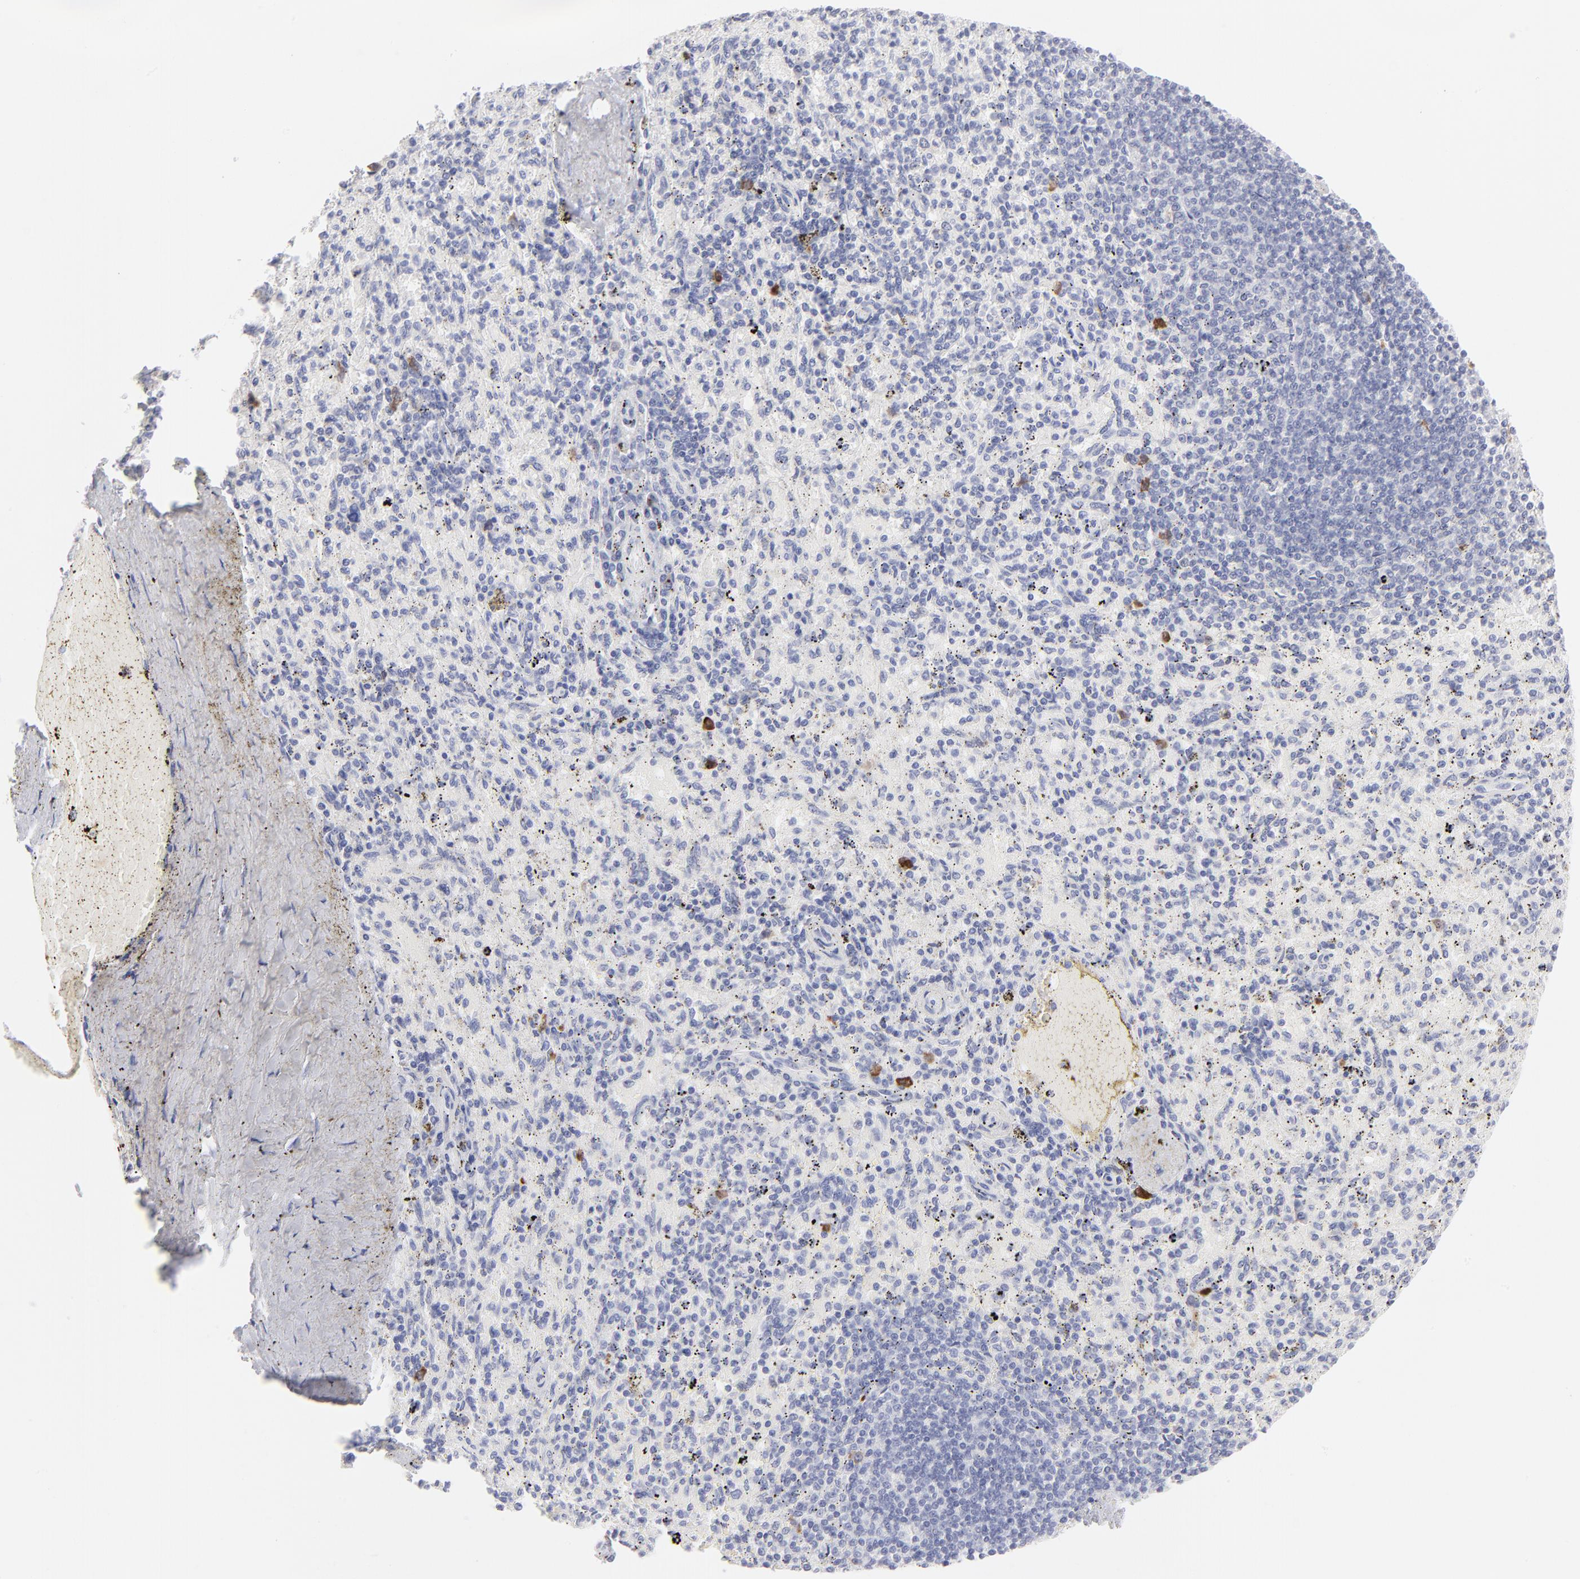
{"staining": {"intensity": "strong", "quantity": "<25%", "location": "cytoplasmic/membranous"}, "tissue": "spleen", "cell_type": "Cells in red pulp", "image_type": "normal", "snomed": [{"axis": "morphology", "description": "Normal tissue, NOS"}, {"axis": "topography", "description": "Spleen"}], "caption": "Protein expression analysis of benign spleen demonstrates strong cytoplasmic/membranous expression in about <25% of cells in red pulp.", "gene": "CCNB1", "patient": {"sex": "female", "age": 43}}